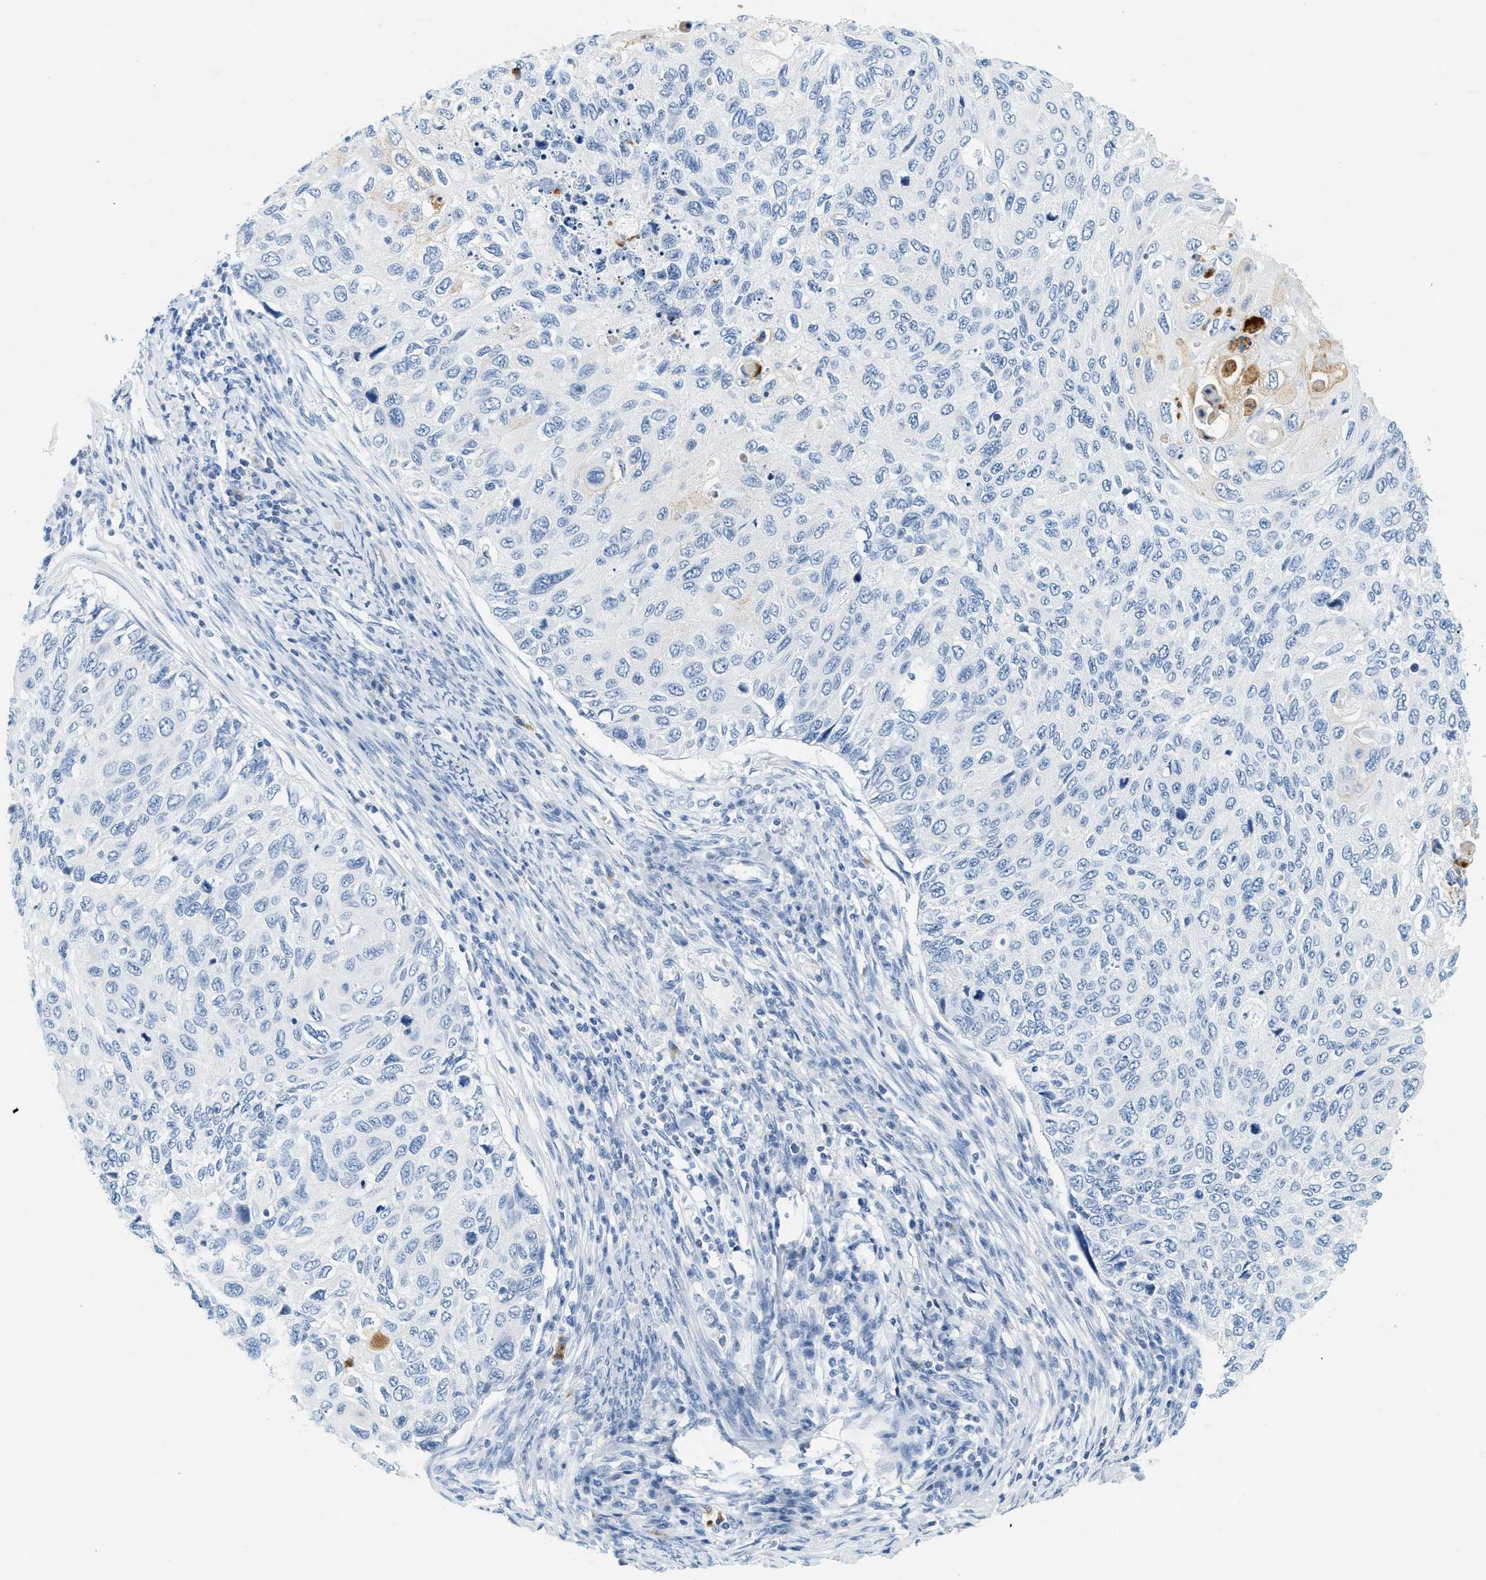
{"staining": {"intensity": "negative", "quantity": "none", "location": "none"}, "tissue": "cervical cancer", "cell_type": "Tumor cells", "image_type": "cancer", "snomed": [{"axis": "morphology", "description": "Squamous cell carcinoma, NOS"}, {"axis": "topography", "description": "Cervix"}], "caption": "Immunohistochemistry (IHC) of human cervical cancer (squamous cell carcinoma) demonstrates no expression in tumor cells.", "gene": "LCN2", "patient": {"sex": "female", "age": 70}}